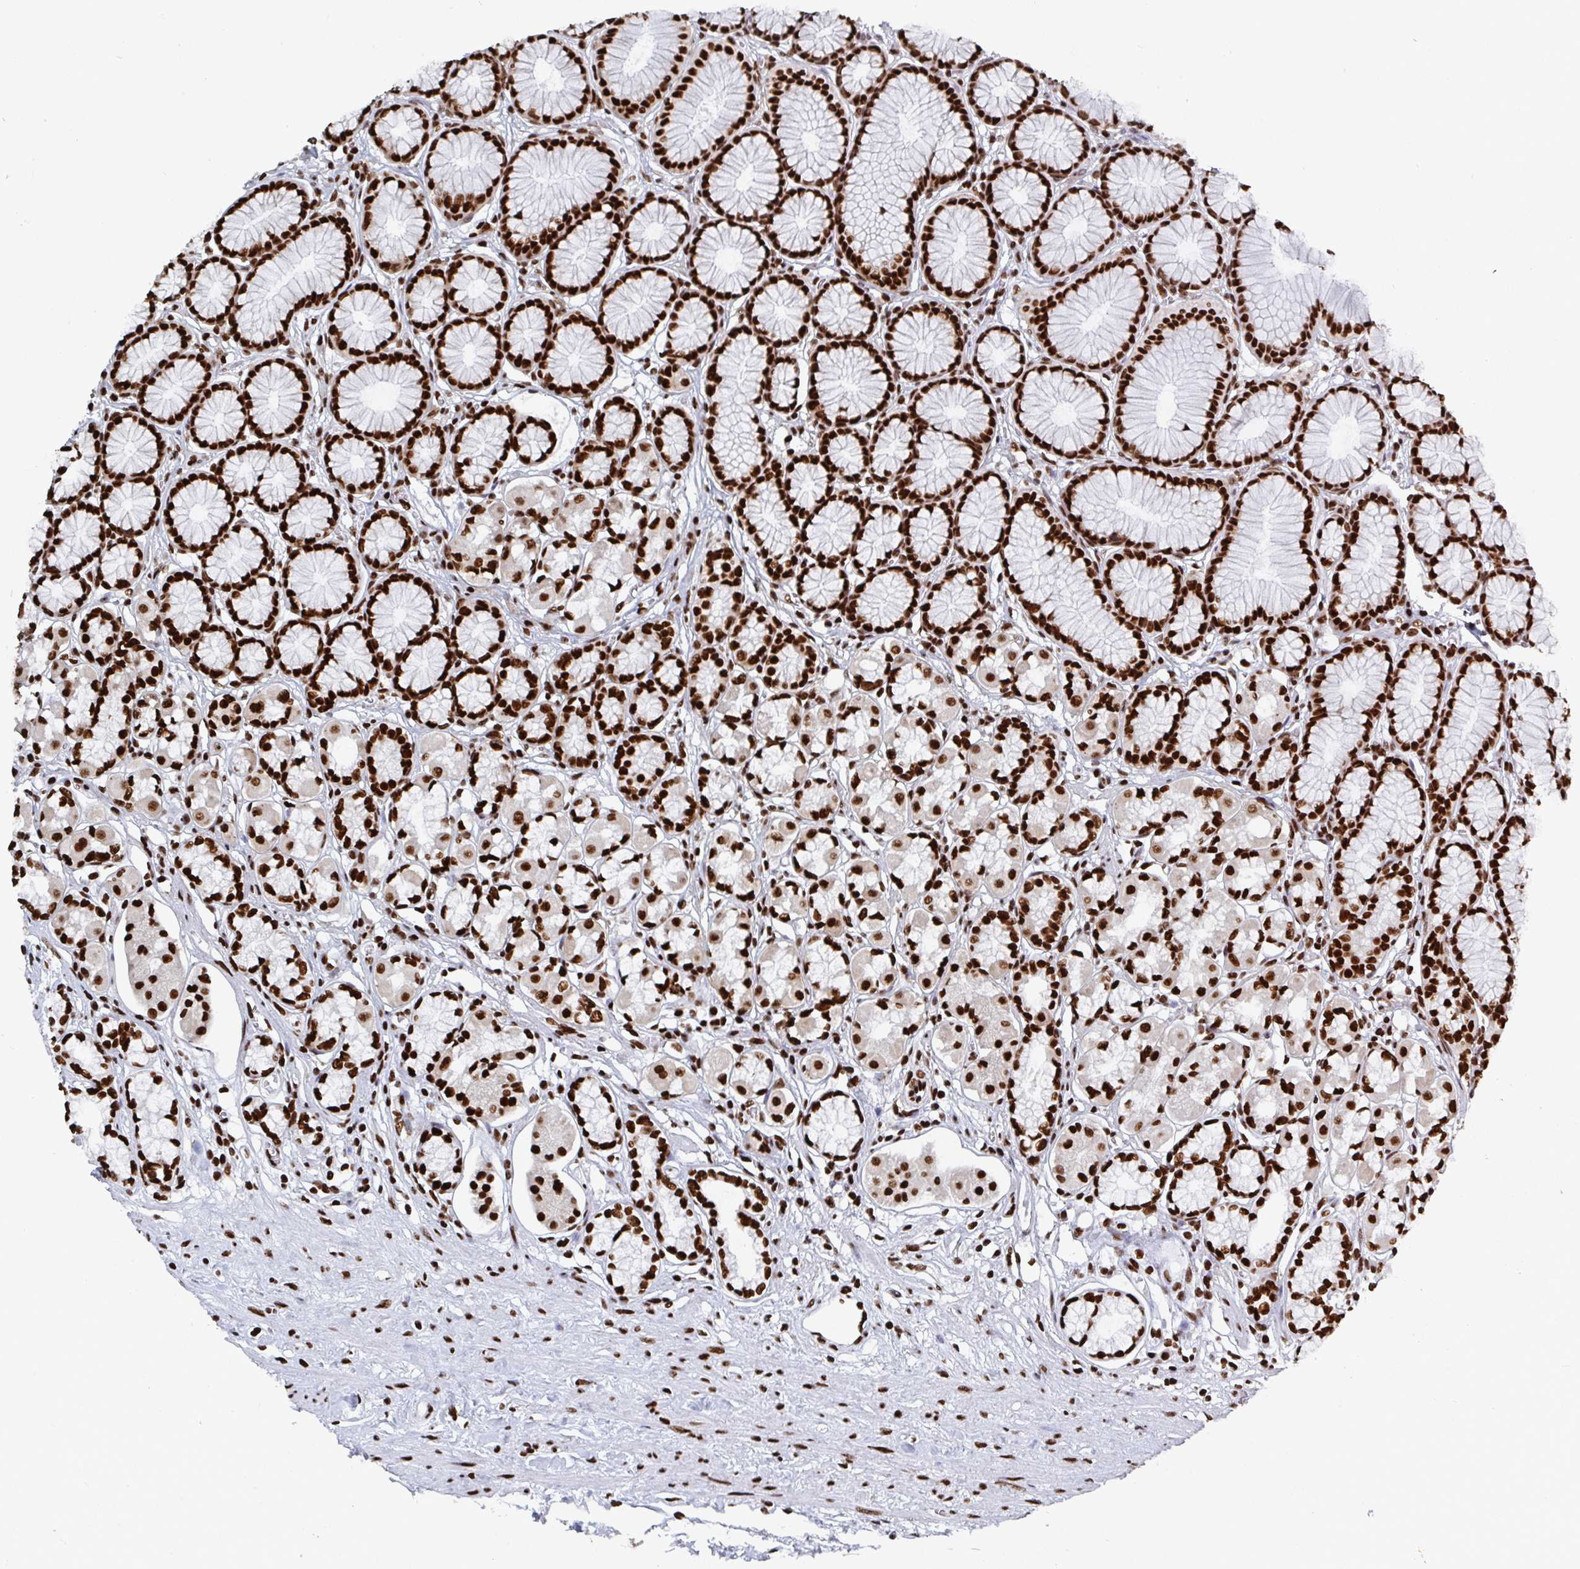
{"staining": {"intensity": "strong", "quantity": ">75%", "location": "nuclear"}, "tissue": "stomach", "cell_type": "Glandular cells", "image_type": "normal", "snomed": [{"axis": "morphology", "description": "Normal tissue, NOS"}, {"axis": "topography", "description": "Stomach"}, {"axis": "topography", "description": "Stomach, lower"}], "caption": "A histopathology image of human stomach stained for a protein demonstrates strong nuclear brown staining in glandular cells.", "gene": "GAR1", "patient": {"sex": "male", "age": 76}}